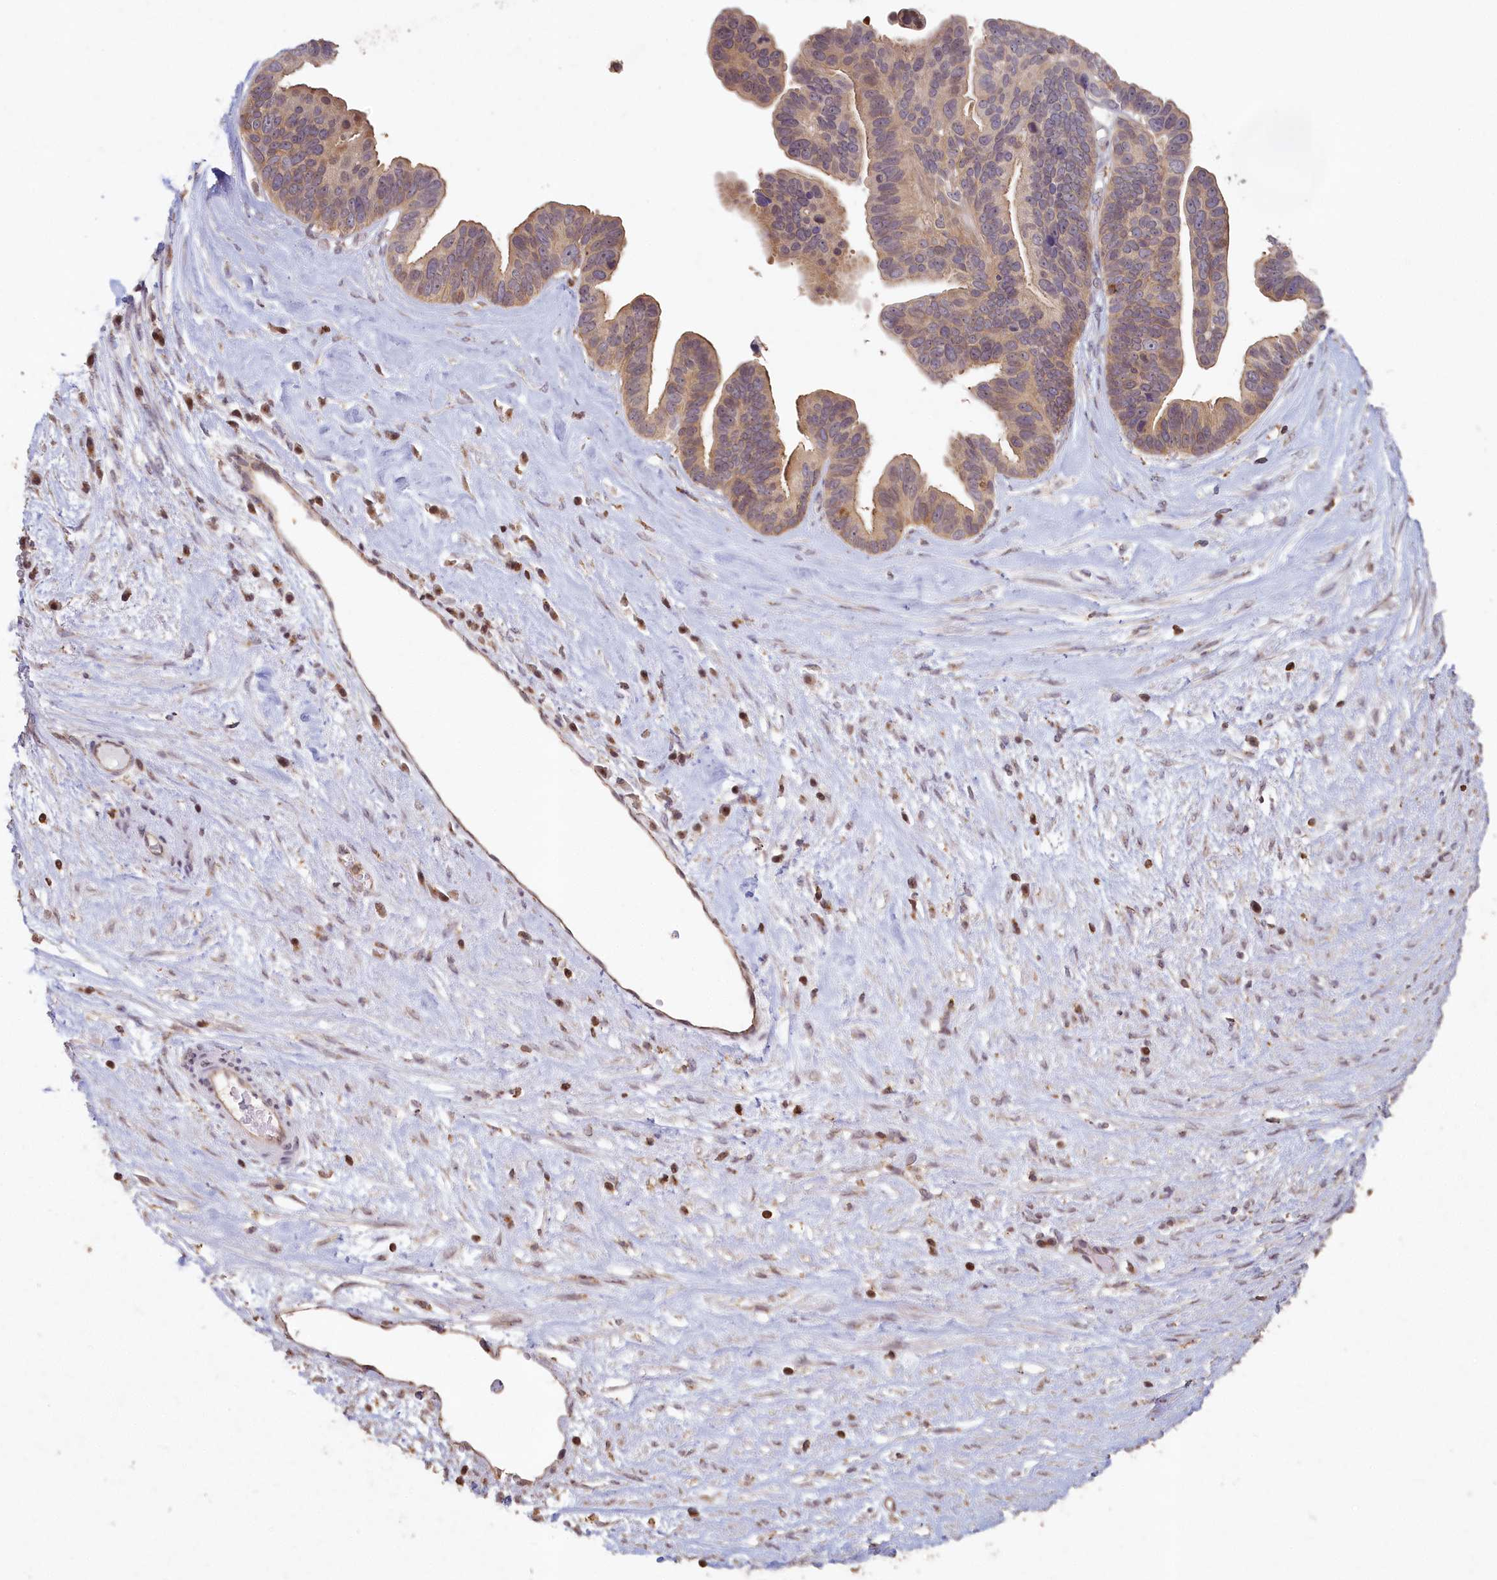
{"staining": {"intensity": "weak", "quantity": ">75%", "location": "cytoplasmic/membranous"}, "tissue": "ovarian cancer", "cell_type": "Tumor cells", "image_type": "cancer", "snomed": [{"axis": "morphology", "description": "Cystadenocarcinoma, serous, NOS"}, {"axis": "topography", "description": "Ovary"}], "caption": "Weak cytoplasmic/membranous staining for a protein is identified in about >75% of tumor cells of ovarian cancer (serous cystadenocarcinoma) using immunohistochemistry (IHC).", "gene": "MADD", "patient": {"sex": "female", "age": 56}}